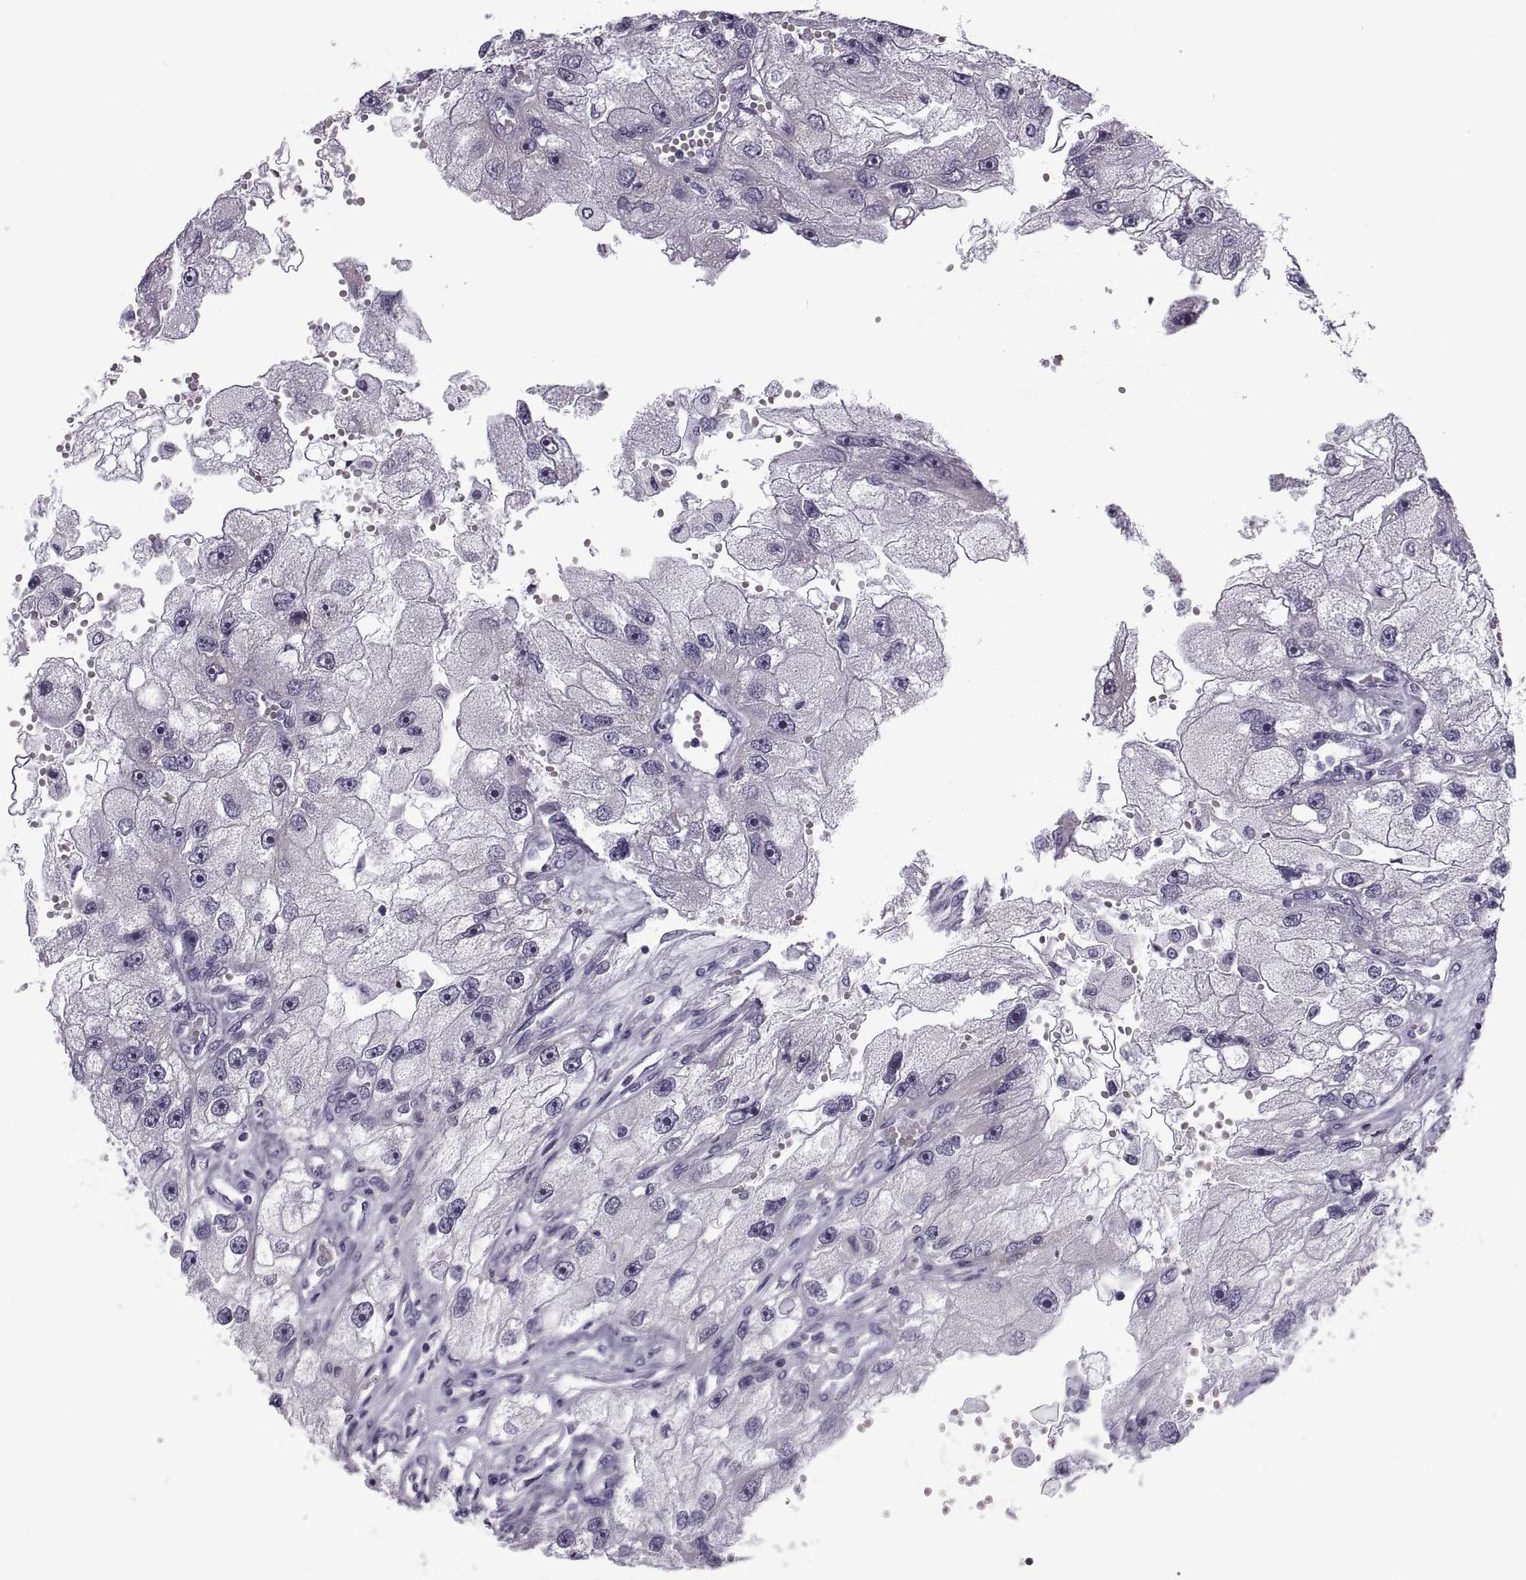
{"staining": {"intensity": "negative", "quantity": "none", "location": "none"}, "tissue": "renal cancer", "cell_type": "Tumor cells", "image_type": "cancer", "snomed": [{"axis": "morphology", "description": "Adenocarcinoma, NOS"}, {"axis": "topography", "description": "Kidney"}], "caption": "Human renal cancer stained for a protein using immunohistochemistry reveals no positivity in tumor cells.", "gene": "TBC1D3G", "patient": {"sex": "male", "age": 63}}